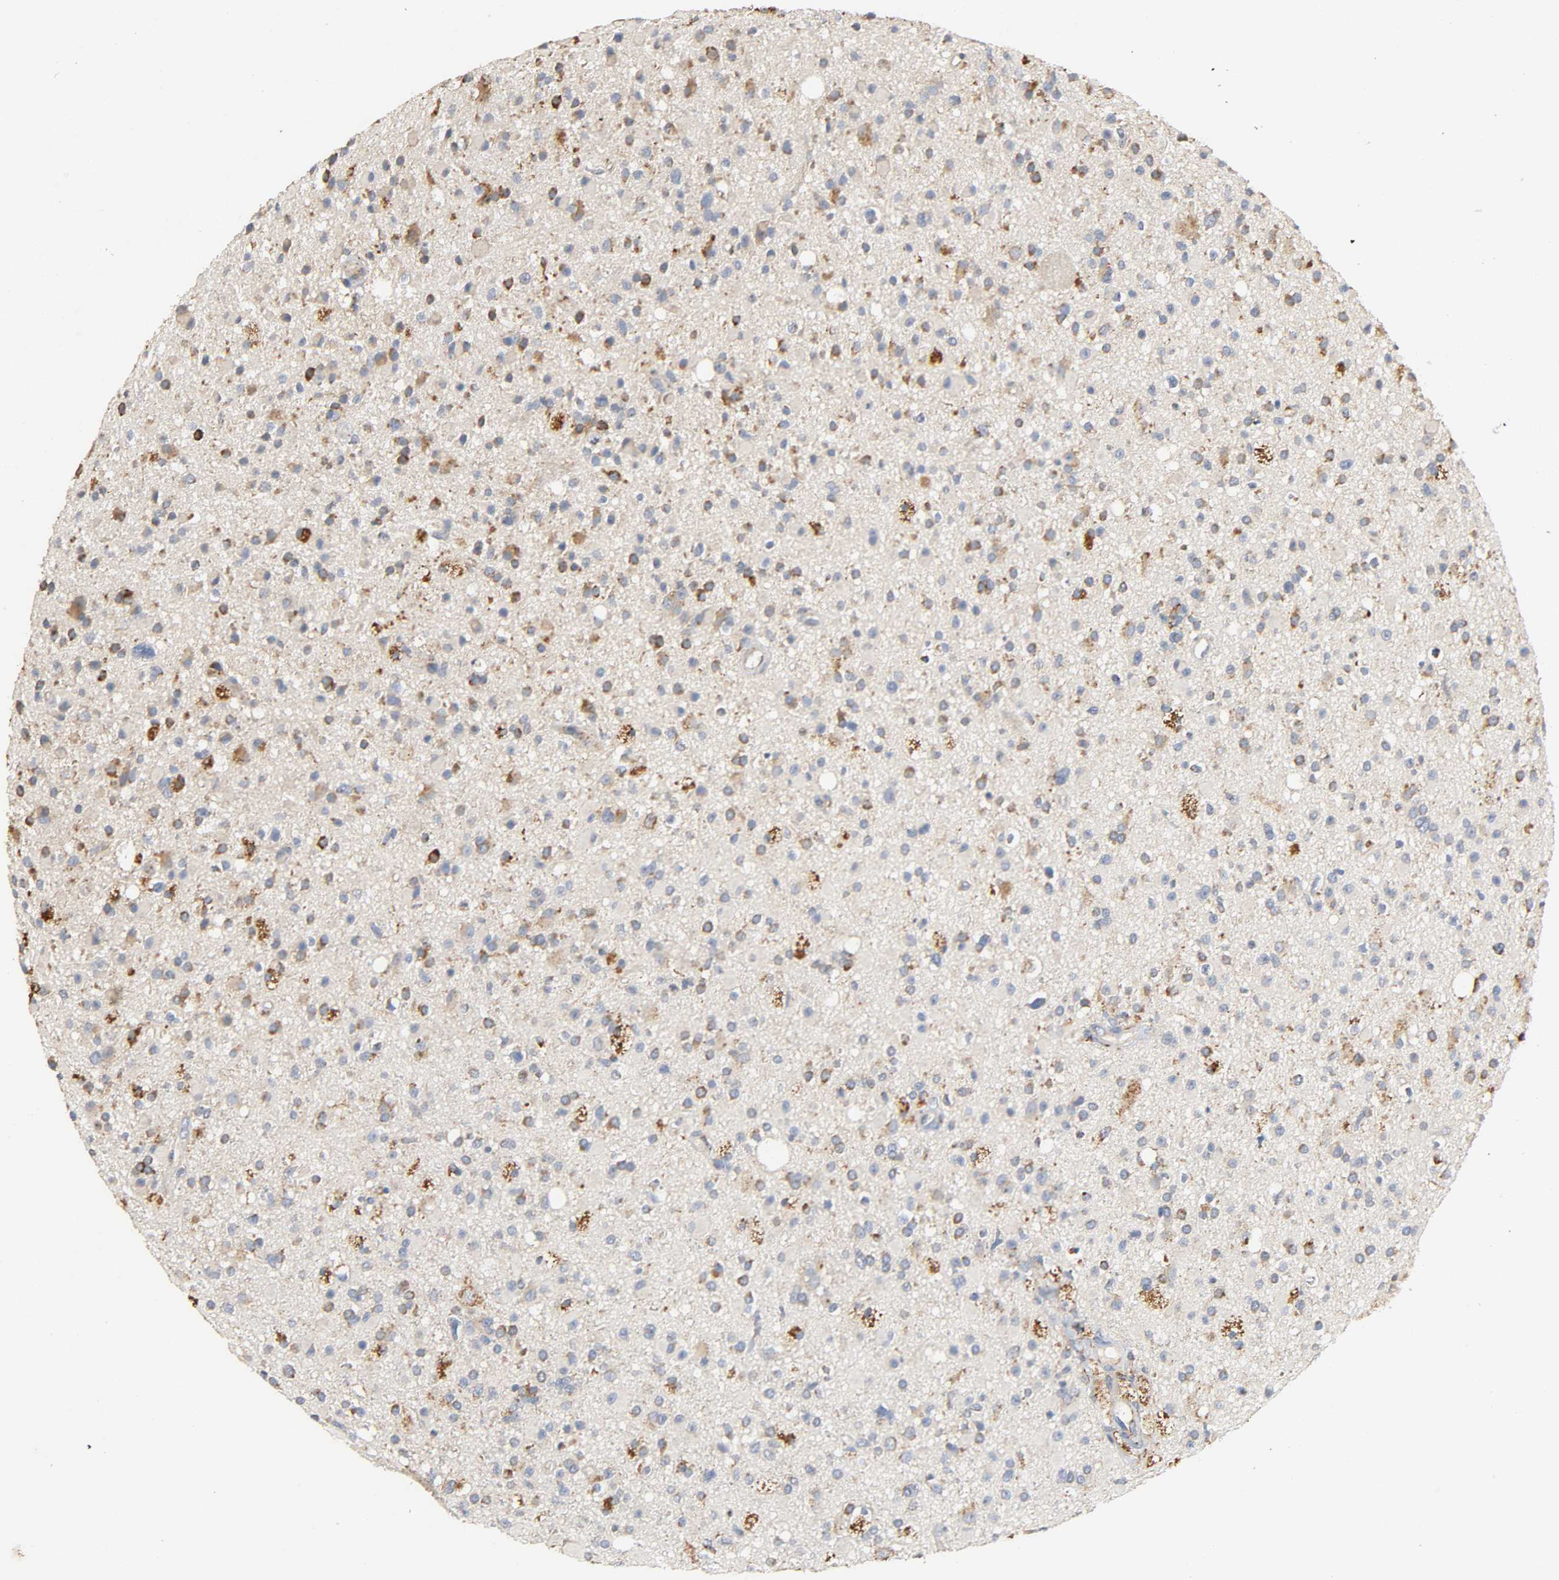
{"staining": {"intensity": "moderate", "quantity": "25%-75%", "location": "cytoplasmic/membranous"}, "tissue": "glioma", "cell_type": "Tumor cells", "image_type": "cancer", "snomed": [{"axis": "morphology", "description": "Glioma, malignant, High grade"}, {"axis": "topography", "description": "Brain"}], "caption": "Protein positivity by IHC exhibits moderate cytoplasmic/membranous staining in about 25%-75% of tumor cells in malignant high-grade glioma. (Stains: DAB (3,3'-diaminobenzidine) in brown, nuclei in blue, Microscopy: brightfield microscopy at high magnification).", "gene": "NDUFS3", "patient": {"sex": "male", "age": 33}}